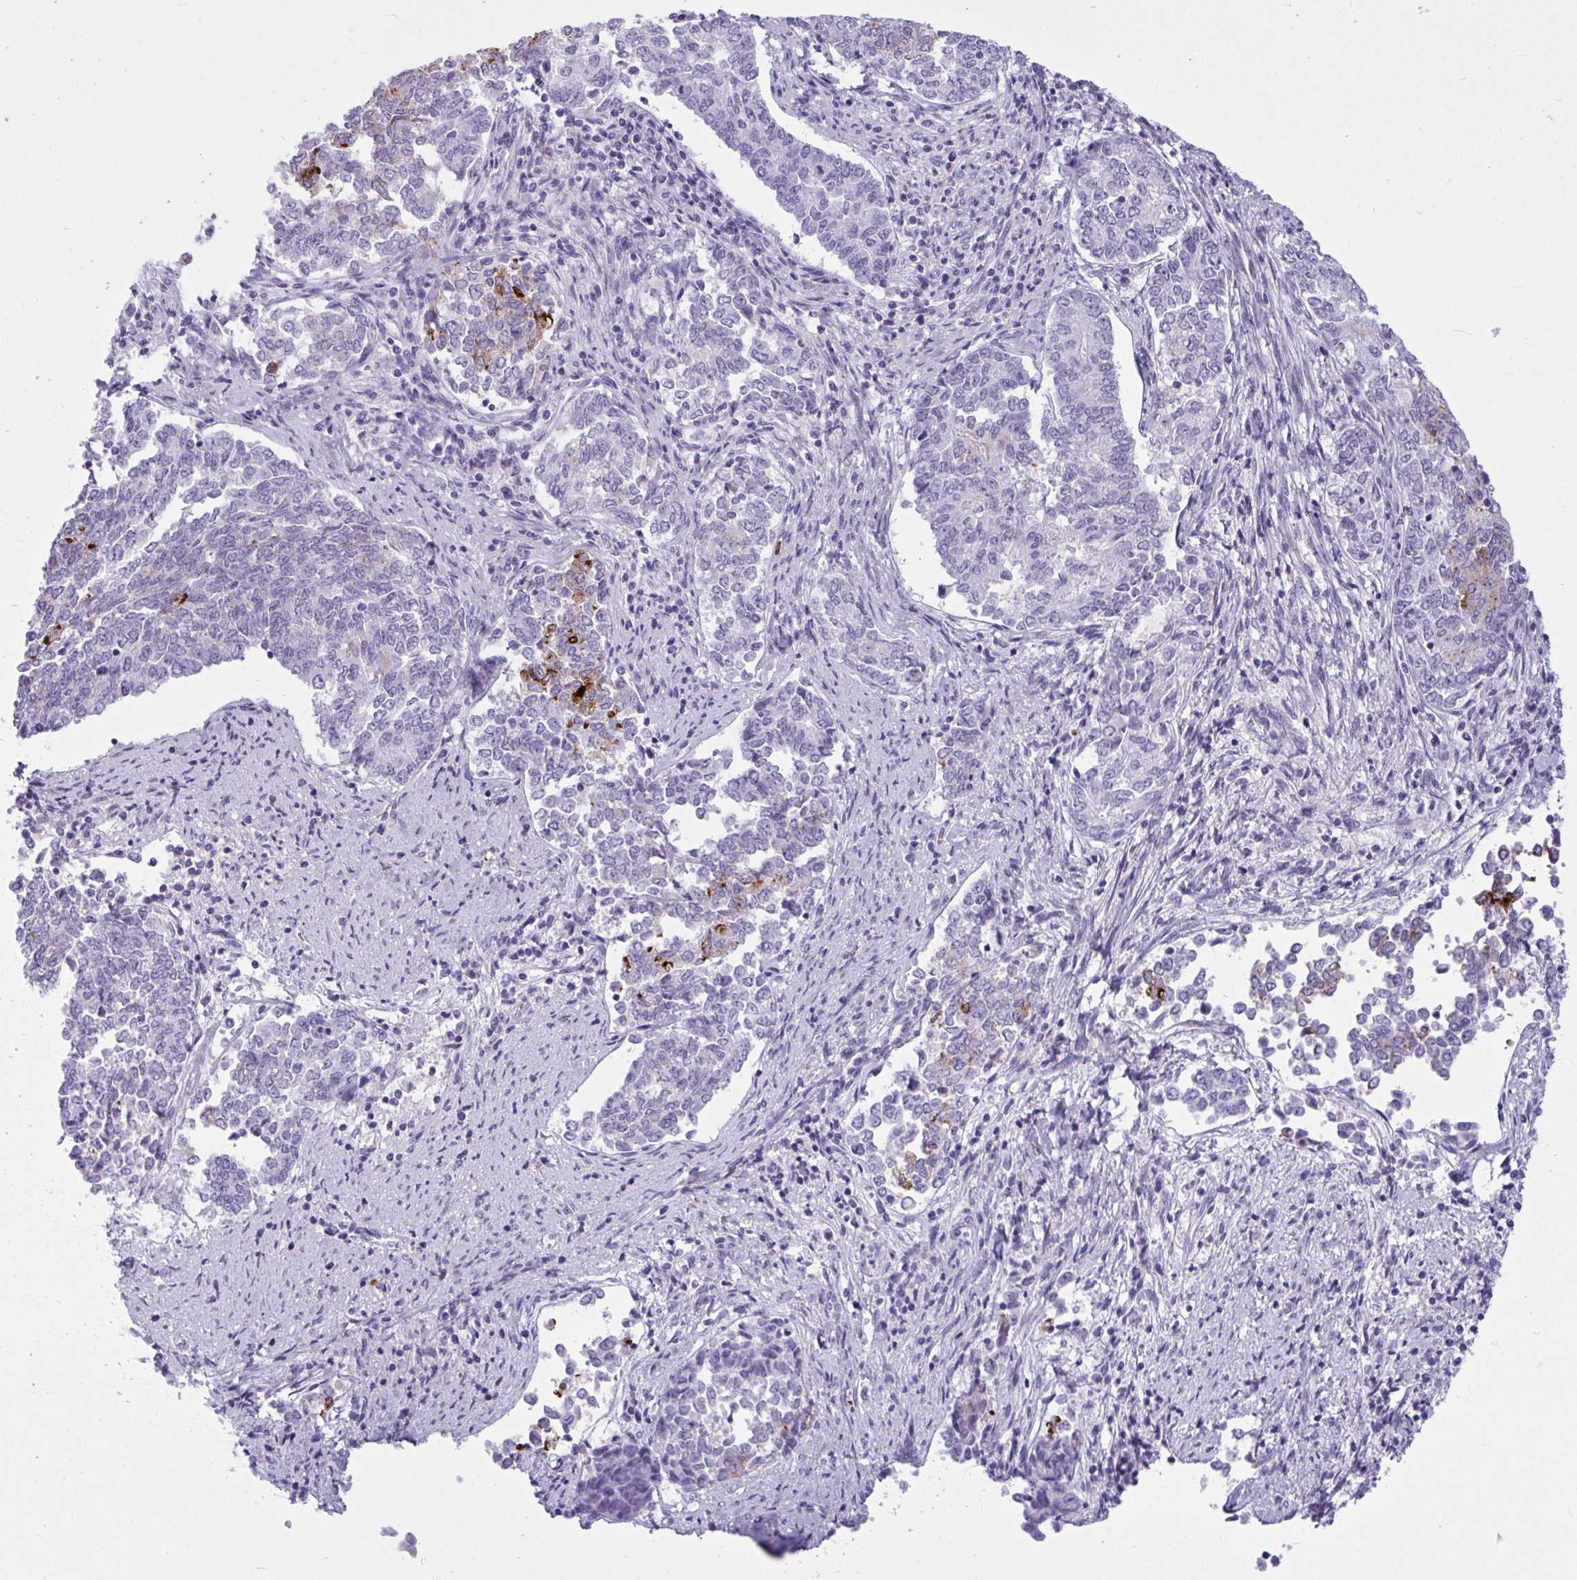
{"staining": {"intensity": "strong", "quantity": "<25%", "location": "cytoplasmic/membranous"}, "tissue": "endometrial cancer", "cell_type": "Tumor cells", "image_type": "cancer", "snomed": [{"axis": "morphology", "description": "Adenocarcinoma, NOS"}, {"axis": "topography", "description": "Endometrium"}], "caption": "High-power microscopy captured an immunohistochemistry histopathology image of adenocarcinoma (endometrial), revealing strong cytoplasmic/membranous positivity in approximately <25% of tumor cells.", "gene": "ARHGAP42", "patient": {"sex": "female", "age": 80}}